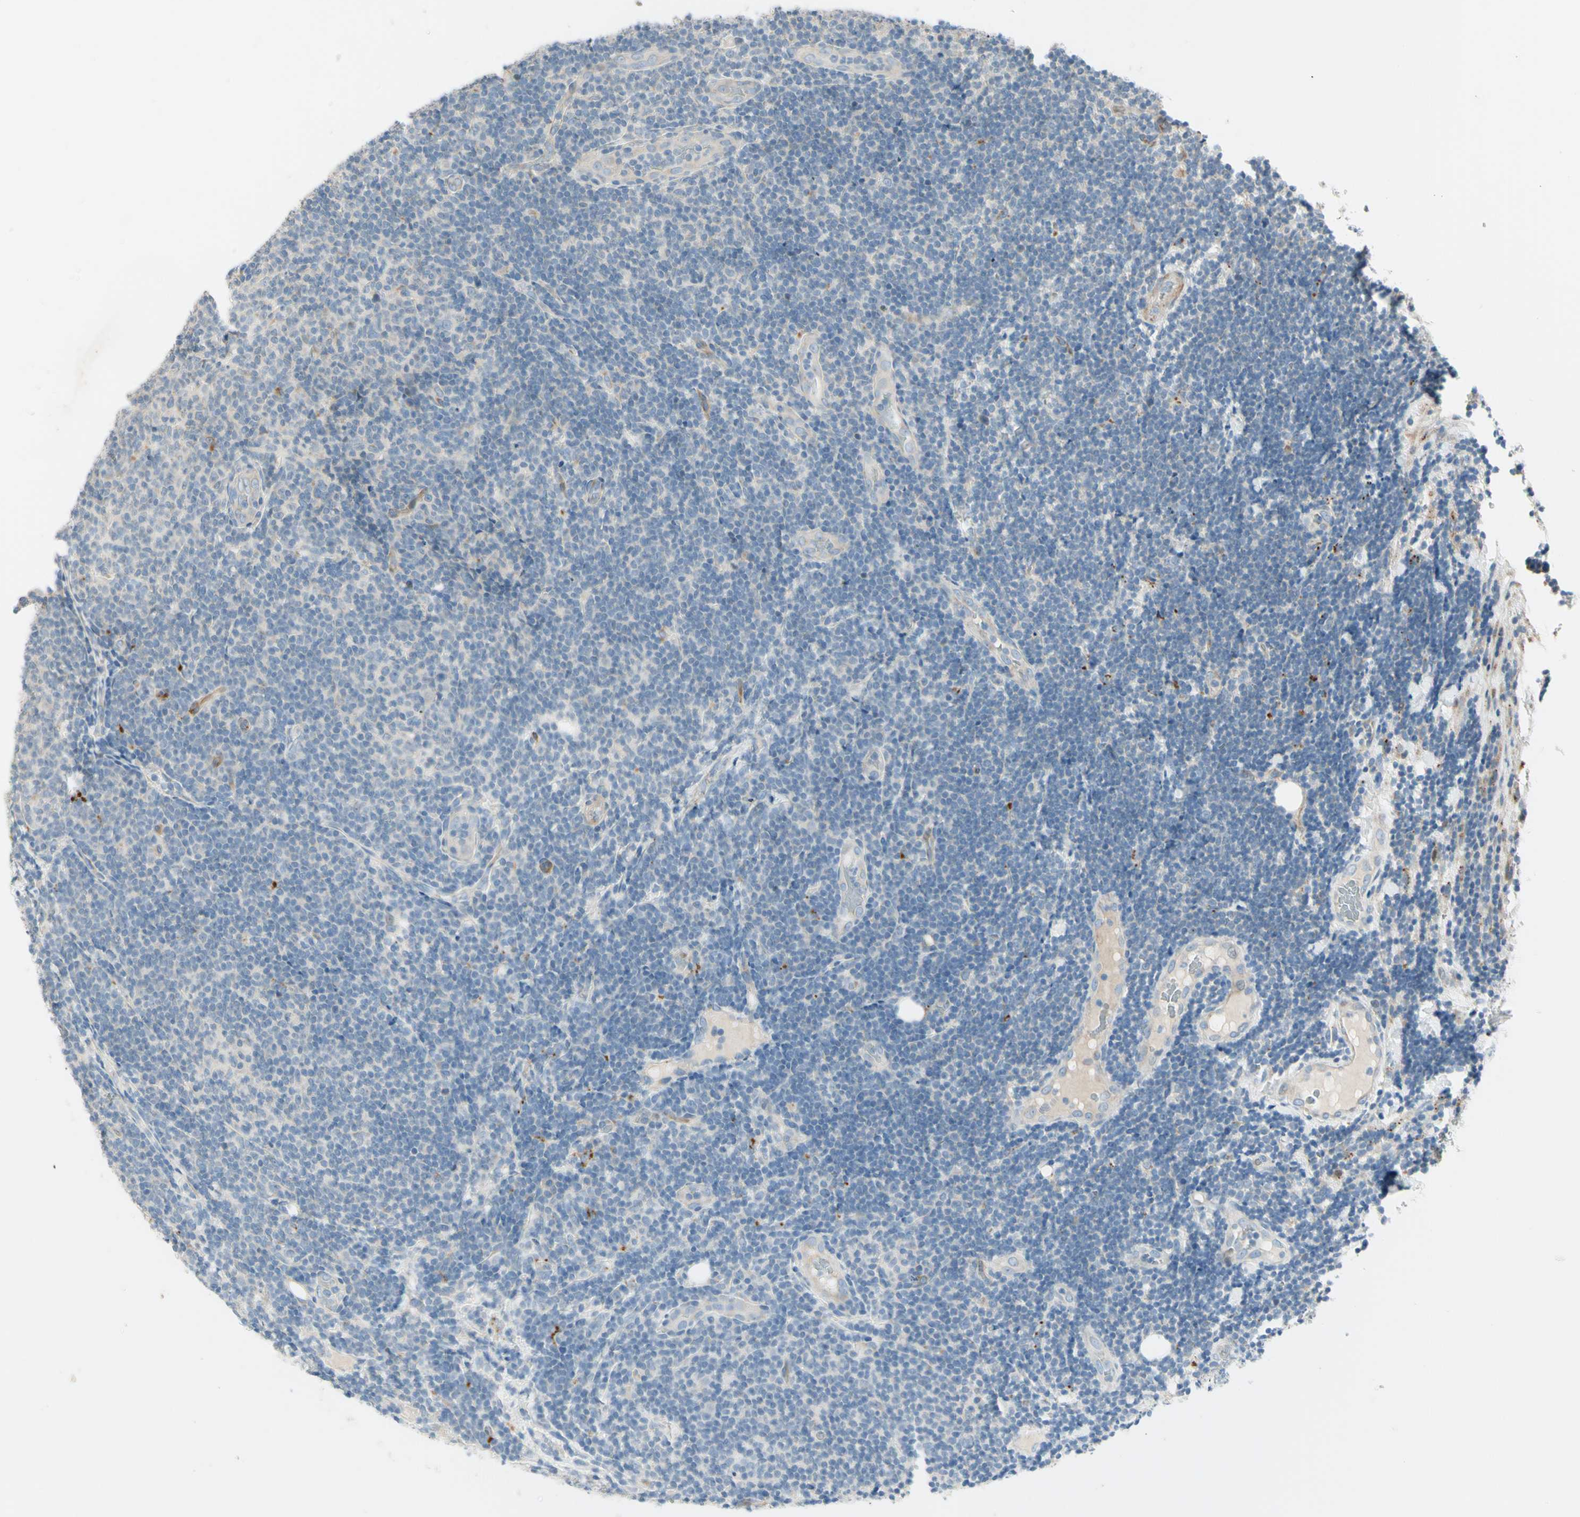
{"staining": {"intensity": "negative", "quantity": "none", "location": "none"}, "tissue": "lymphoma", "cell_type": "Tumor cells", "image_type": "cancer", "snomed": [{"axis": "morphology", "description": "Malignant lymphoma, non-Hodgkin's type, Low grade"}, {"axis": "topography", "description": "Lymph node"}], "caption": "The immunohistochemistry (IHC) image has no significant positivity in tumor cells of low-grade malignant lymphoma, non-Hodgkin's type tissue.", "gene": "NDFIP1", "patient": {"sex": "male", "age": 83}}